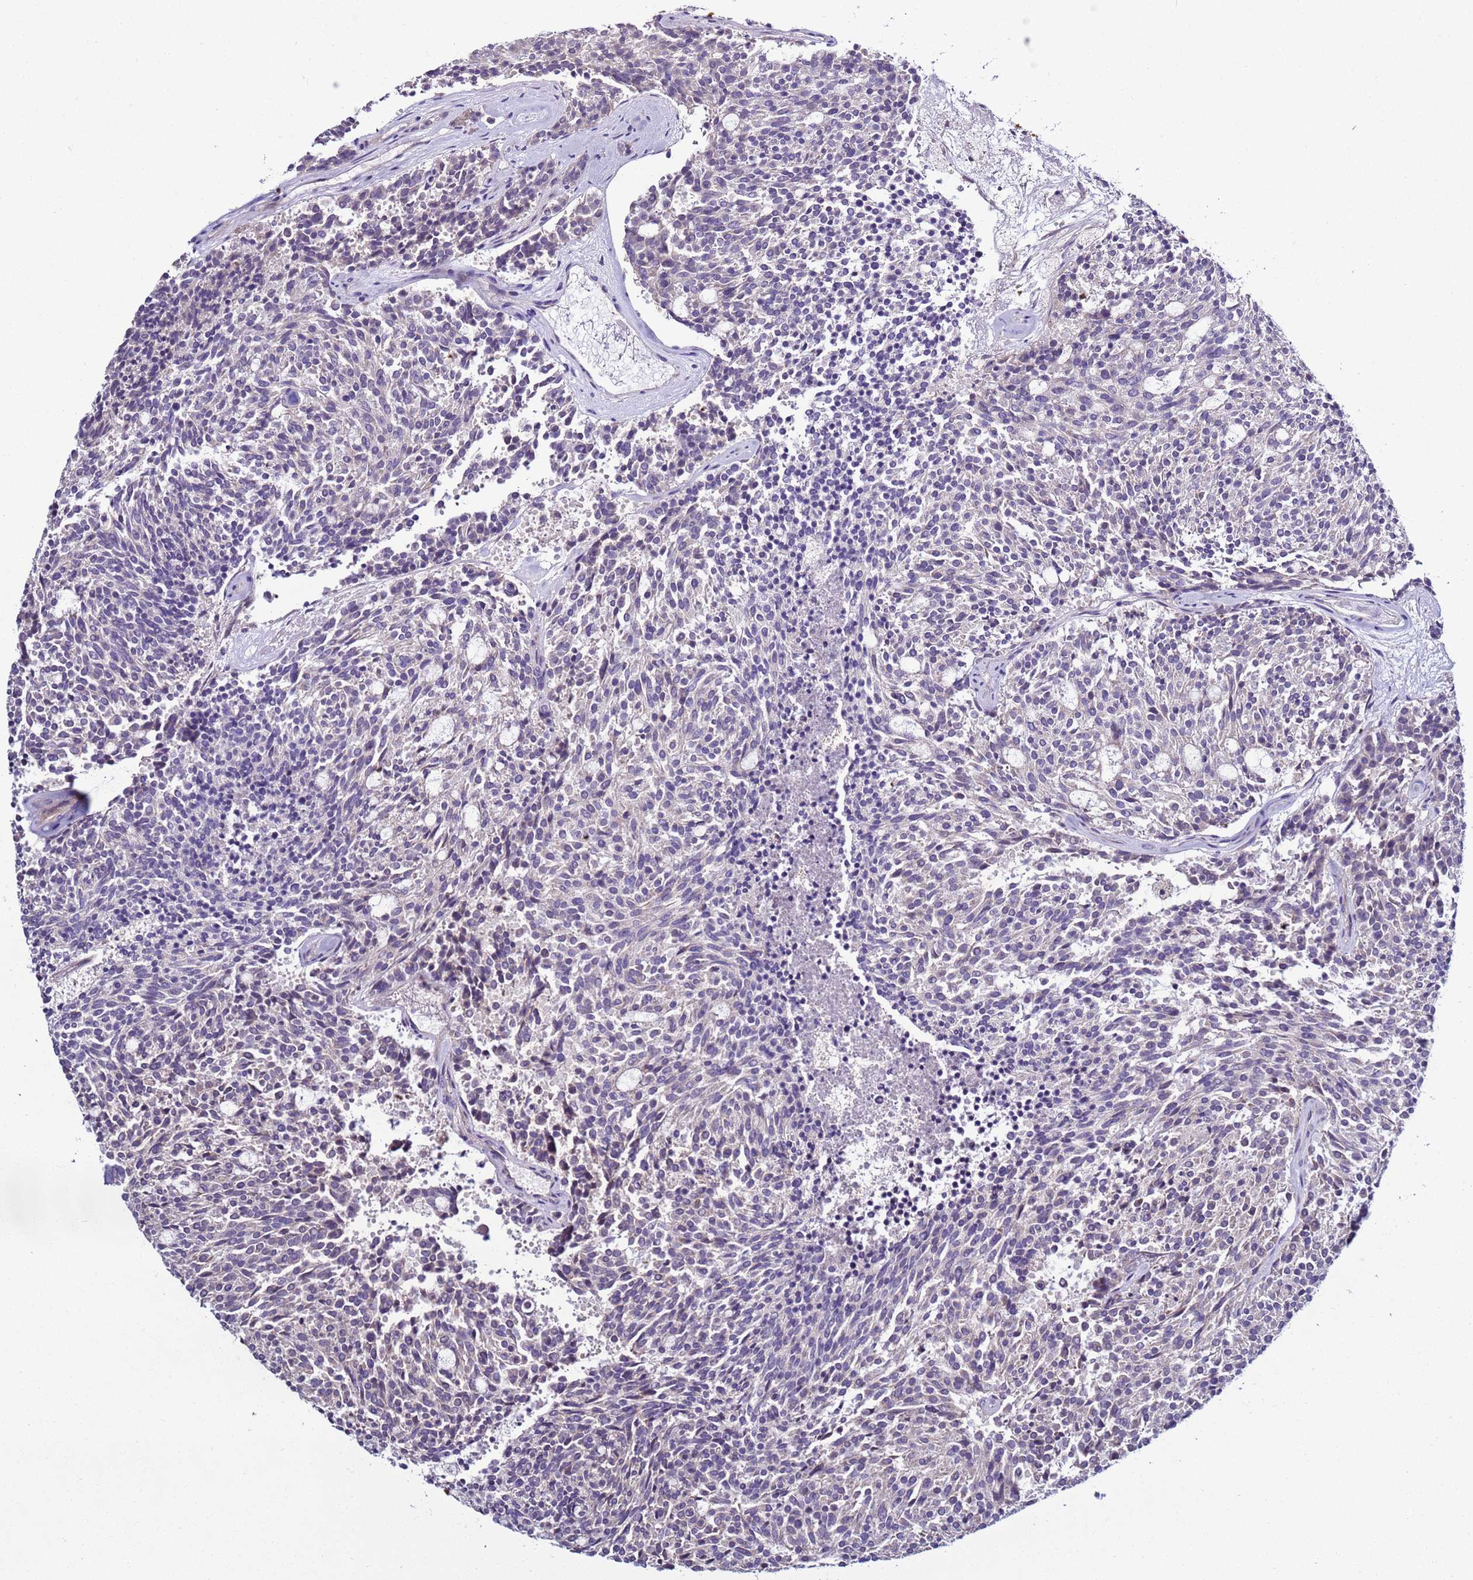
{"staining": {"intensity": "negative", "quantity": "none", "location": "none"}, "tissue": "carcinoid", "cell_type": "Tumor cells", "image_type": "cancer", "snomed": [{"axis": "morphology", "description": "Carcinoid, malignant, NOS"}, {"axis": "topography", "description": "Pancreas"}], "caption": "The image displays no staining of tumor cells in carcinoid.", "gene": "RABL2B", "patient": {"sex": "female", "age": 54}}